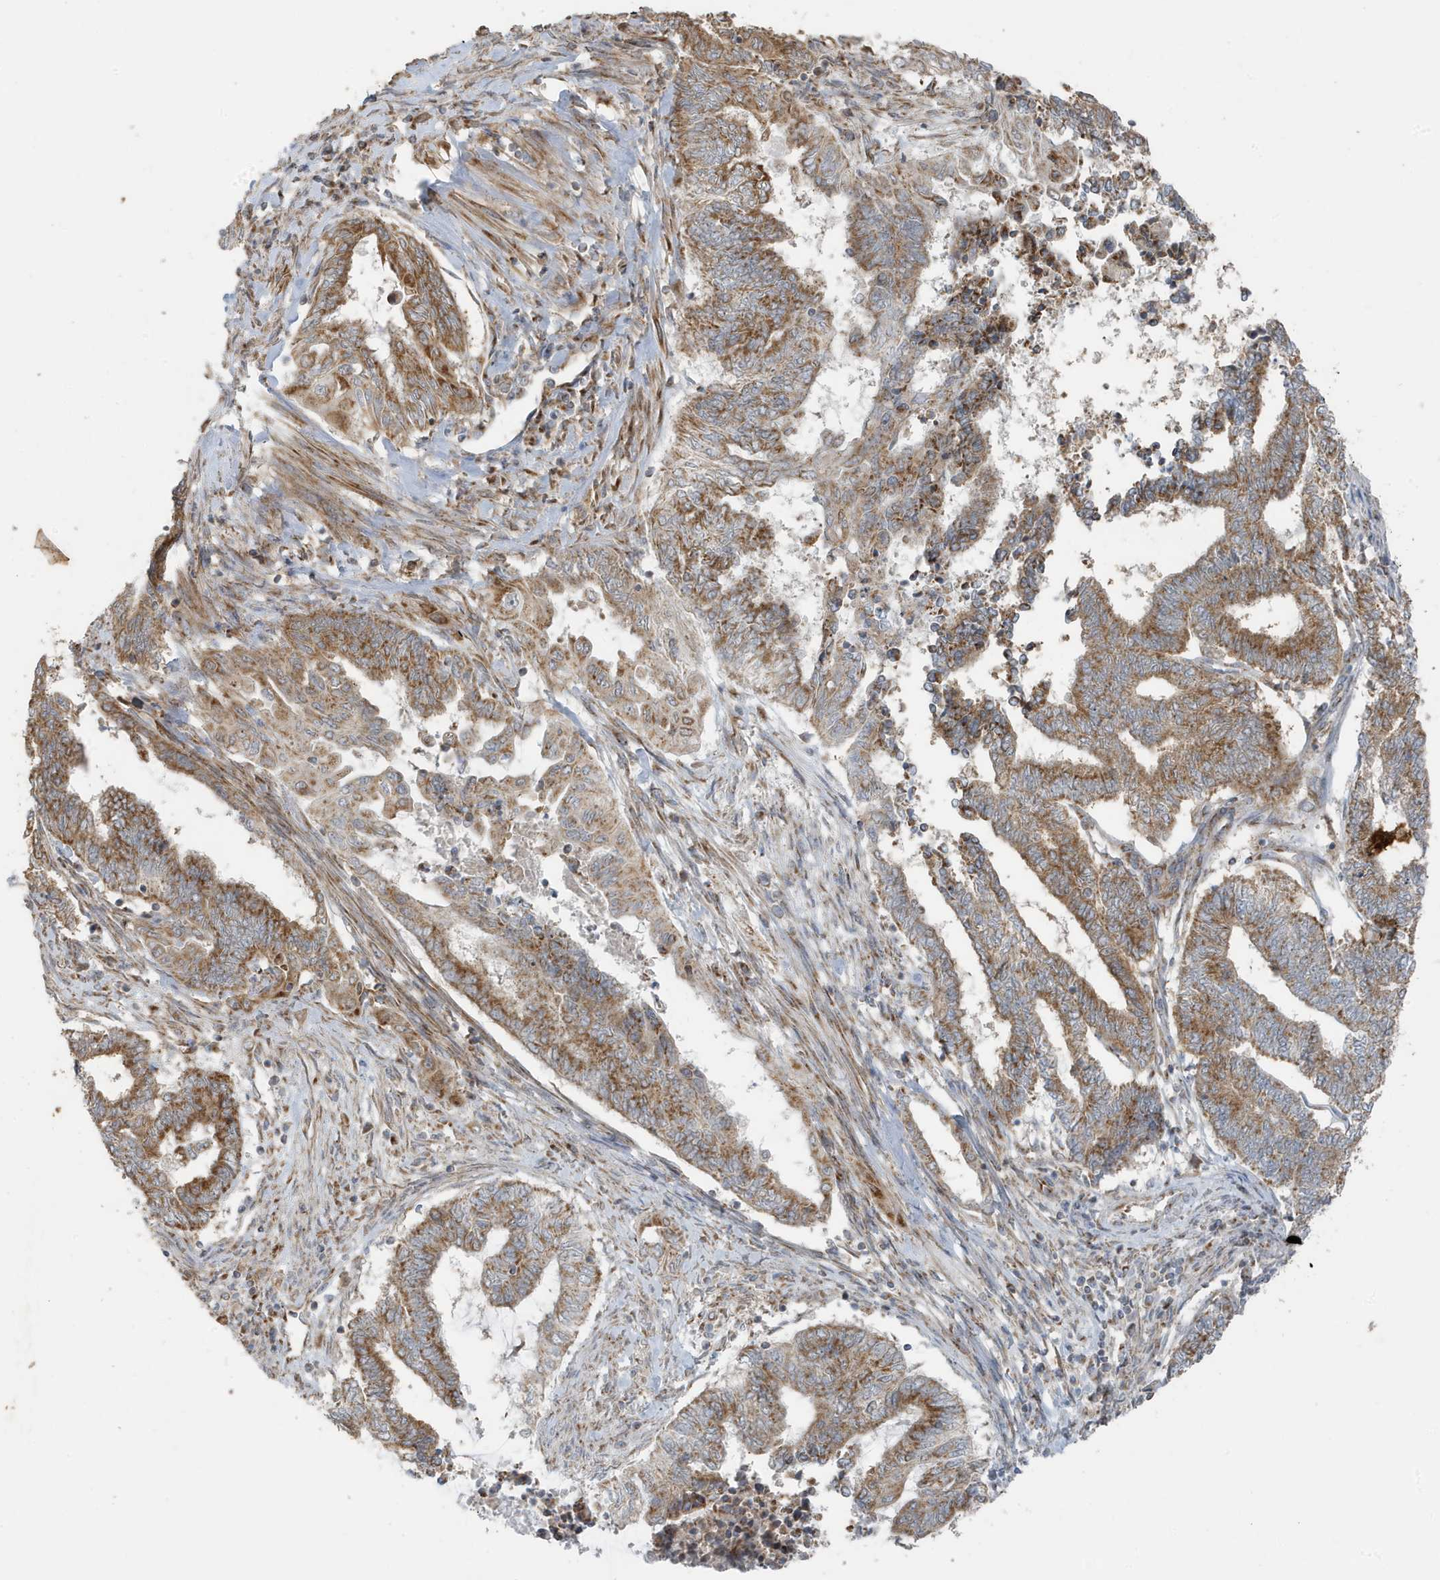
{"staining": {"intensity": "moderate", "quantity": ">75%", "location": "cytoplasmic/membranous"}, "tissue": "endometrial cancer", "cell_type": "Tumor cells", "image_type": "cancer", "snomed": [{"axis": "morphology", "description": "Adenocarcinoma, NOS"}, {"axis": "topography", "description": "Uterus"}, {"axis": "topography", "description": "Endometrium"}], "caption": "Endometrial cancer (adenocarcinoma) tissue exhibits moderate cytoplasmic/membranous positivity in approximately >75% of tumor cells", "gene": "GOLGA4", "patient": {"sex": "female", "age": 70}}